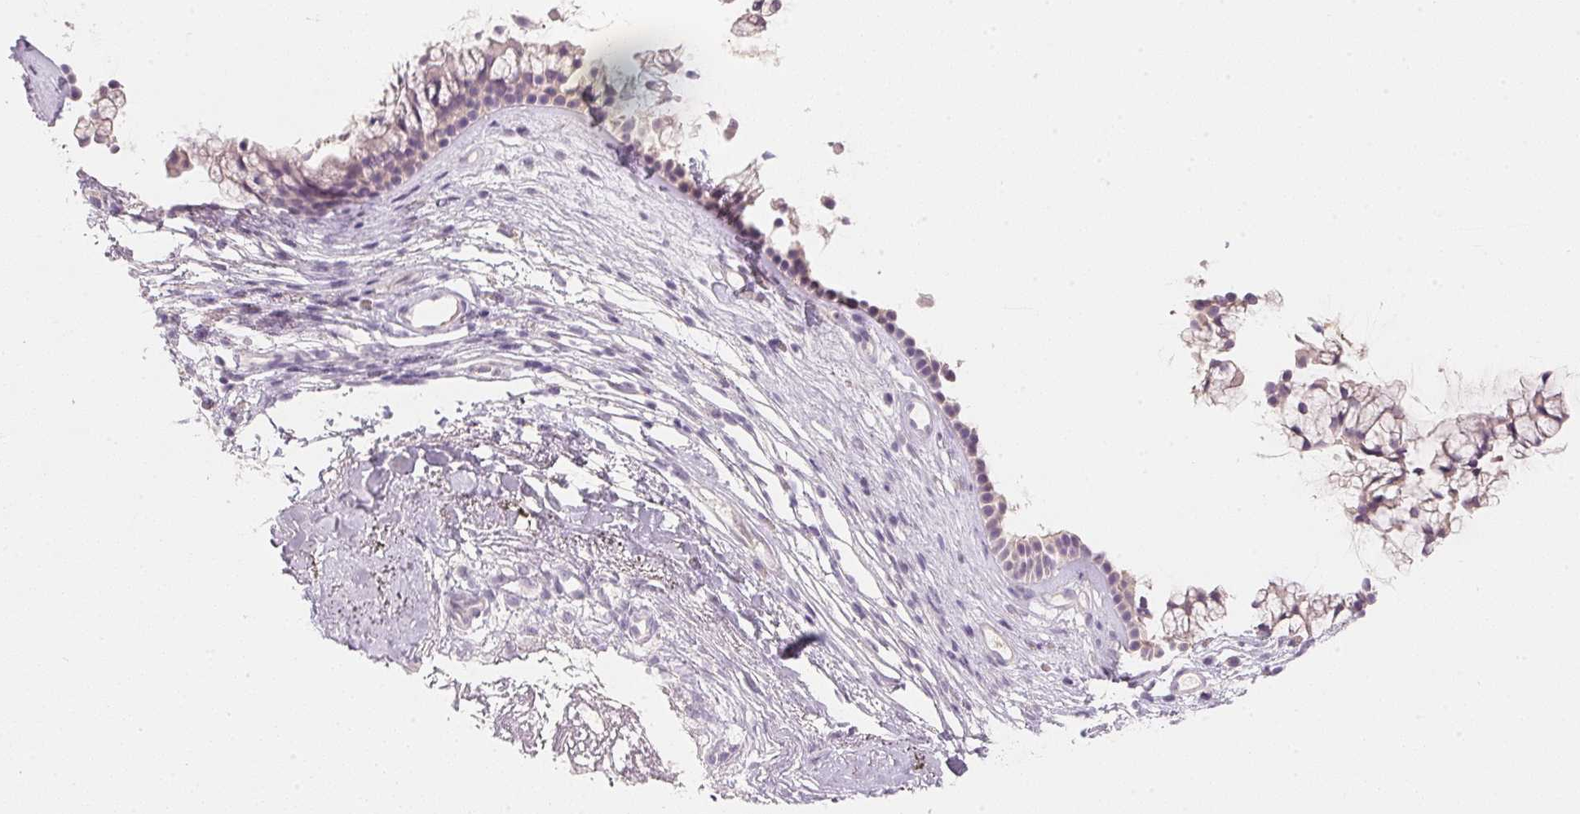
{"staining": {"intensity": "negative", "quantity": "none", "location": "none"}, "tissue": "nasopharynx", "cell_type": "Respiratory epithelial cells", "image_type": "normal", "snomed": [{"axis": "morphology", "description": "Normal tissue, NOS"}, {"axis": "topography", "description": "Nasopharynx"}], "caption": "IHC histopathology image of benign nasopharynx stained for a protein (brown), which shows no positivity in respiratory epithelial cells.", "gene": "MCOLN3", "patient": {"sex": "female", "age": 75}}